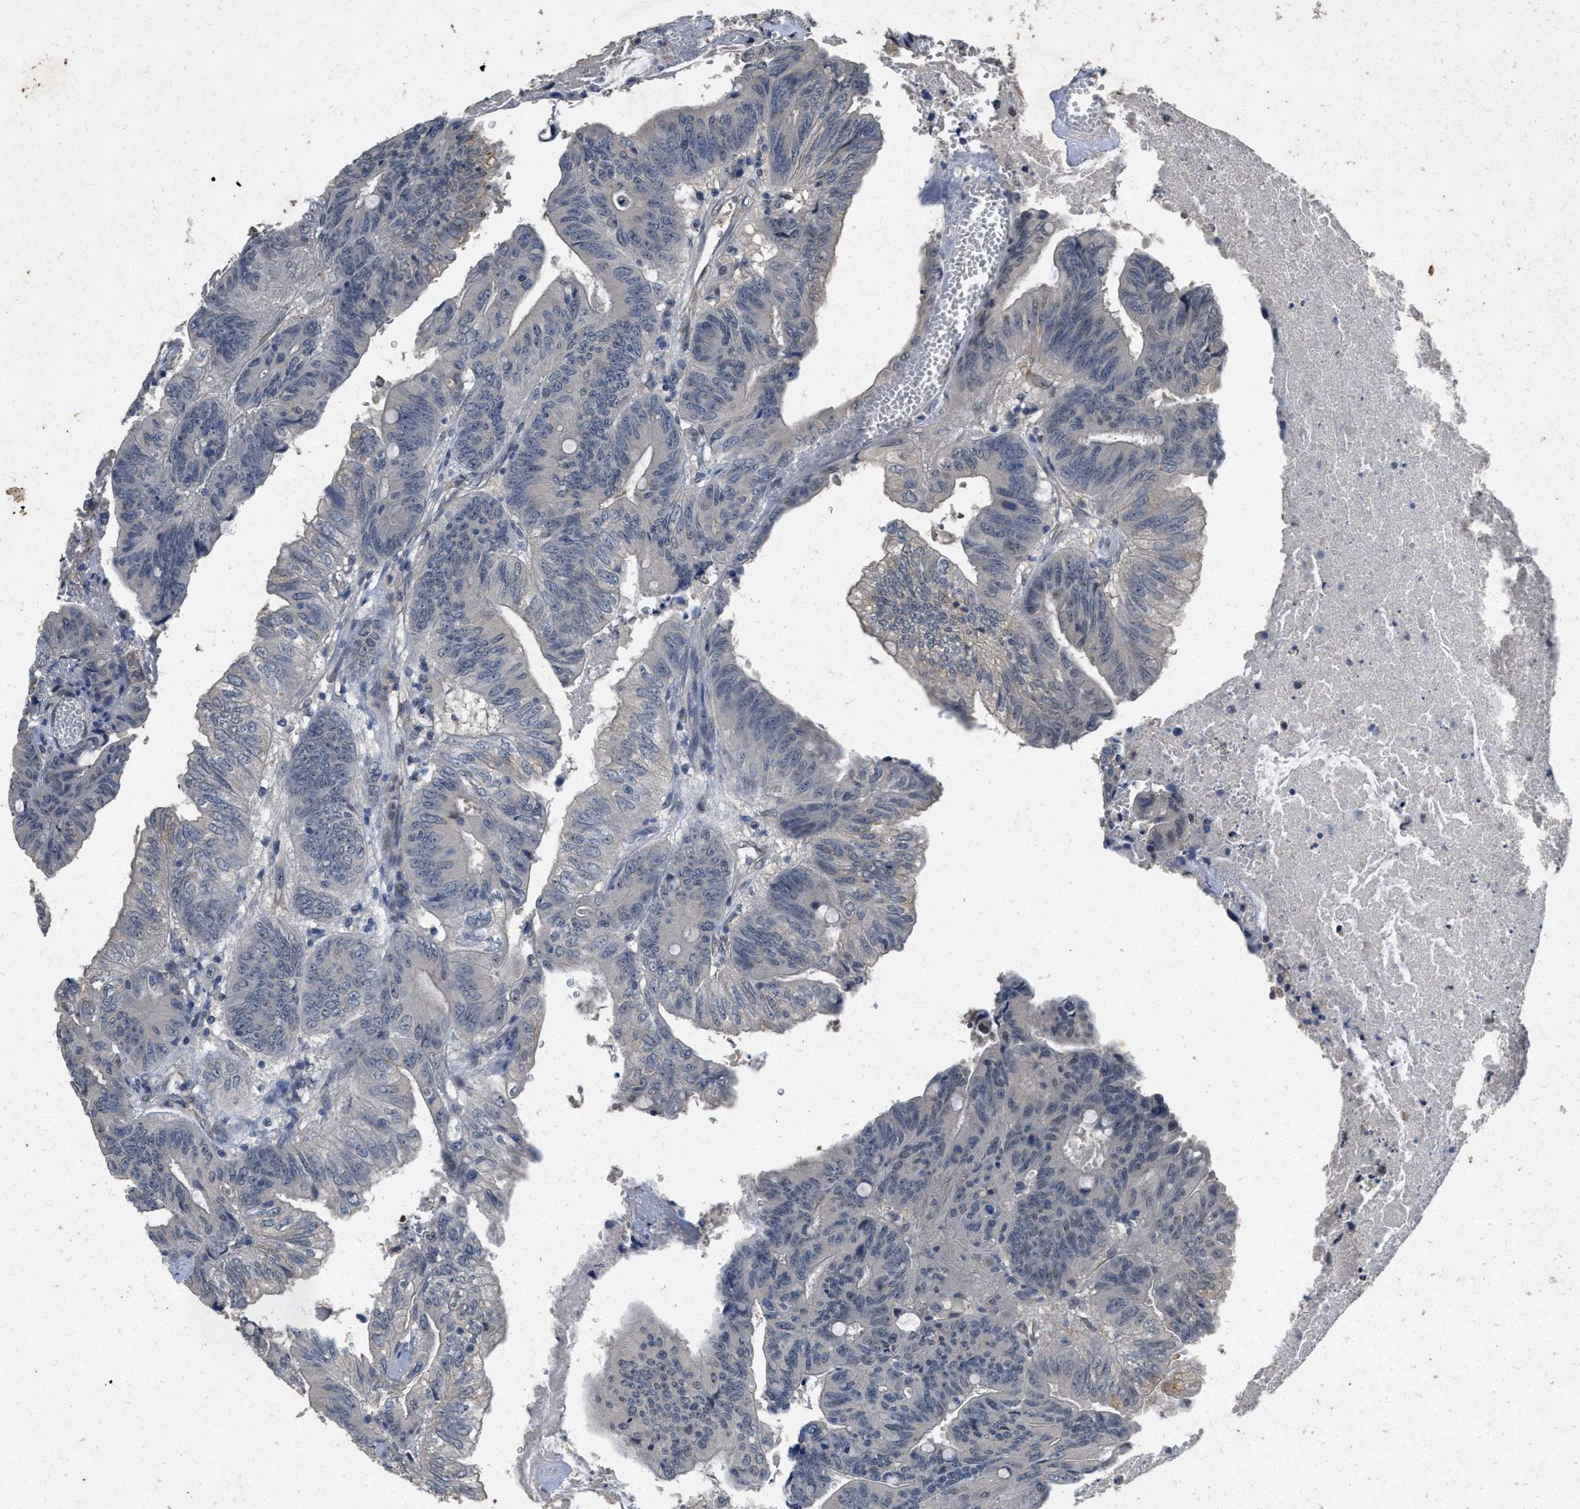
{"staining": {"intensity": "negative", "quantity": "none", "location": "none"}, "tissue": "colorectal cancer", "cell_type": "Tumor cells", "image_type": "cancer", "snomed": [{"axis": "morphology", "description": "Adenocarcinoma, NOS"}, {"axis": "topography", "description": "Colon"}], "caption": "IHC photomicrograph of adenocarcinoma (colorectal) stained for a protein (brown), which exhibits no positivity in tumor cells. (DAB (3,3'-diaminobenzidine) immunohistochemistry (IHC), high magnification).", "gene": "PAPOLG", "patient": {"sex": "male", "age": 45}}